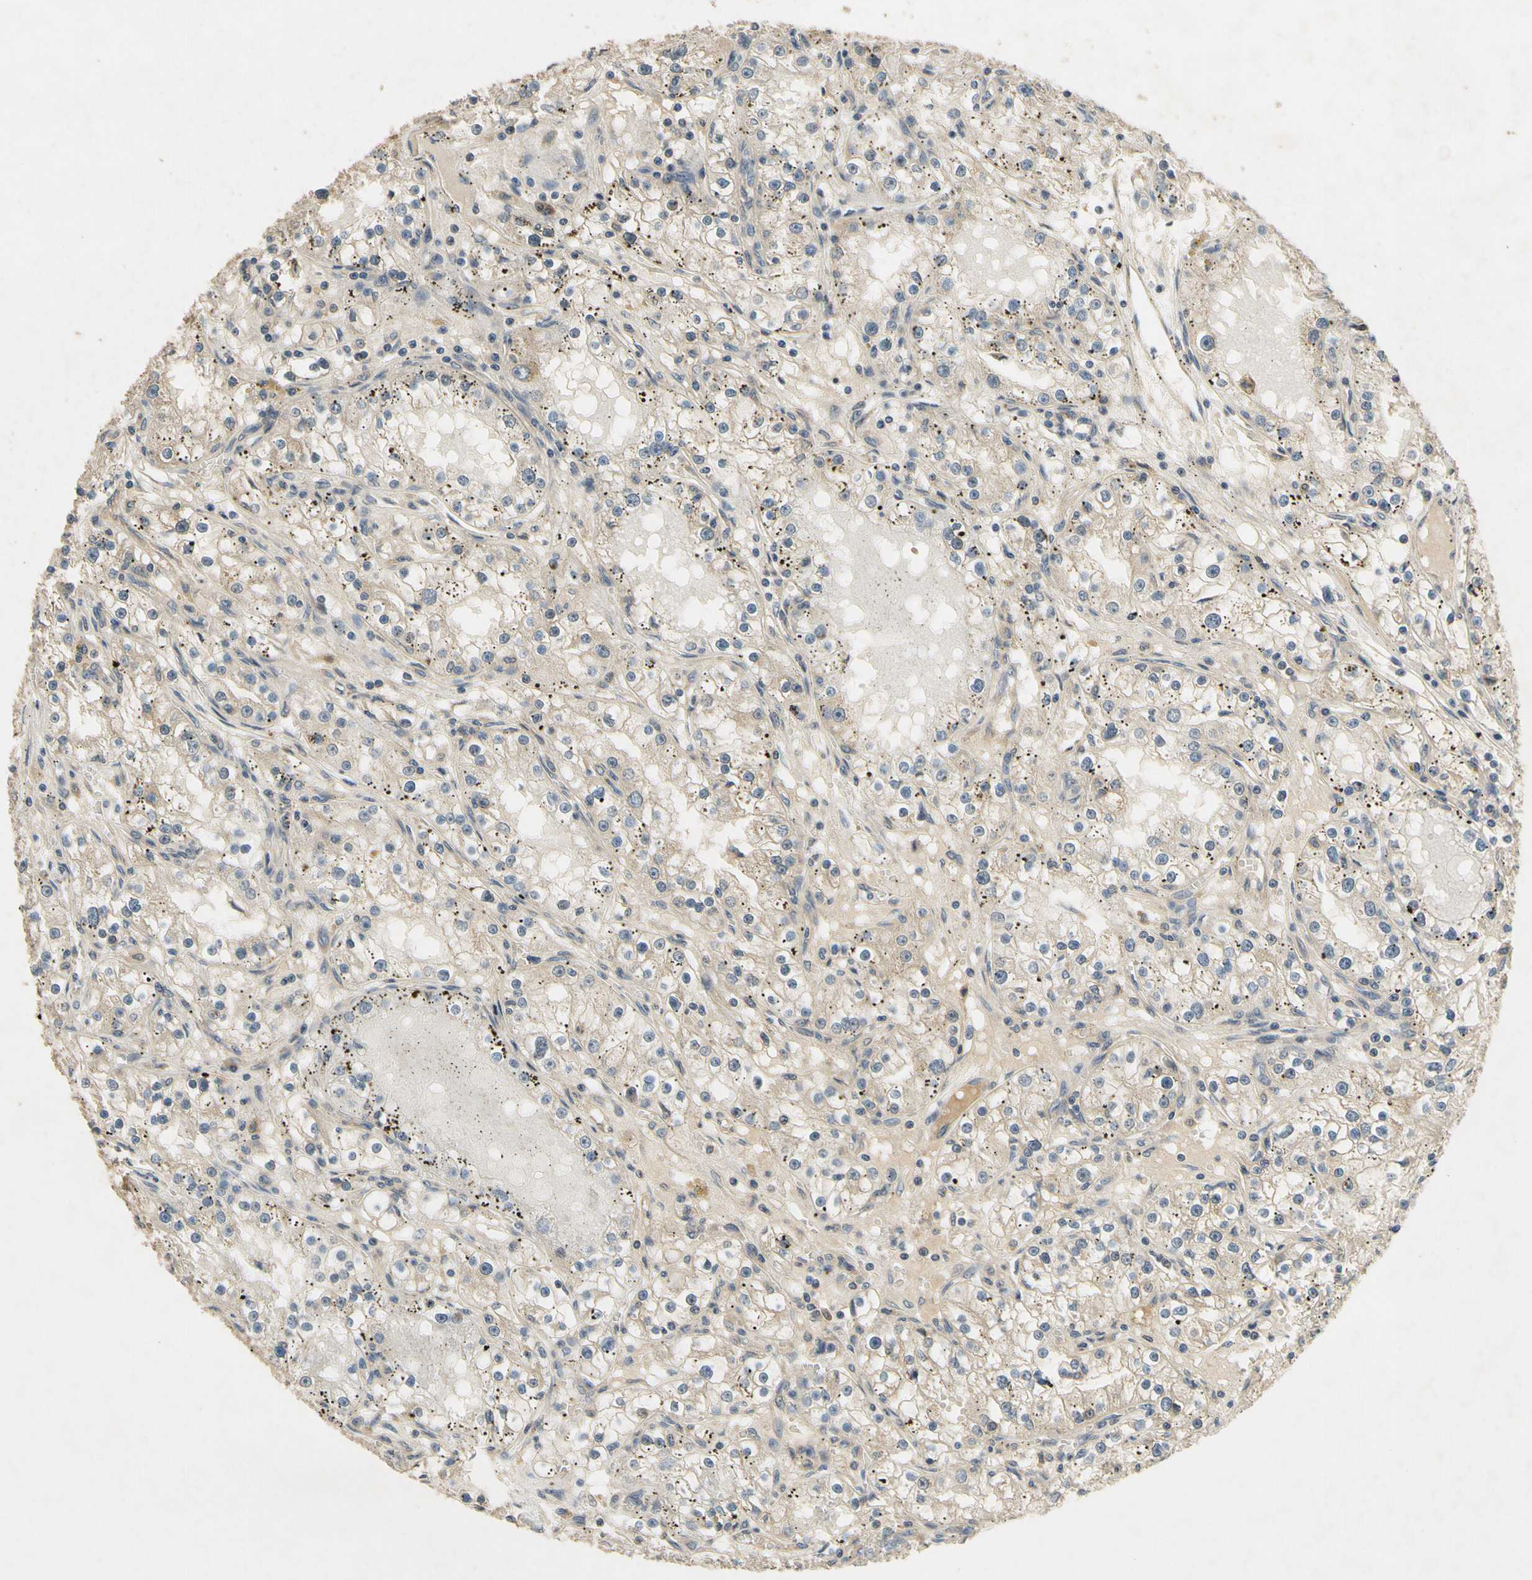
{"staining": {"intensity": "weak", "quantity": "25%-75%", "location": "cytoplasmic/membranous"}, "tissue": "renal cancer", "cell_type": "Tumor cells", "image_type": "cancer", "snomed": [{"axis": "morphology", "description": "Adenocarcinoma, NOS"}, {"axis": "topography", "description": "Kidney"}], "caption": "Immunohistochemistry histopathology image of human renal adenocarcinoma stained for a protein (brown), which exhibits low levels of weak cytoplasmic/membranous staining in about 25%-75% of tumor cells.", "gene": "ALKBH3", "patient": {"sex": "male", "age": 56}}